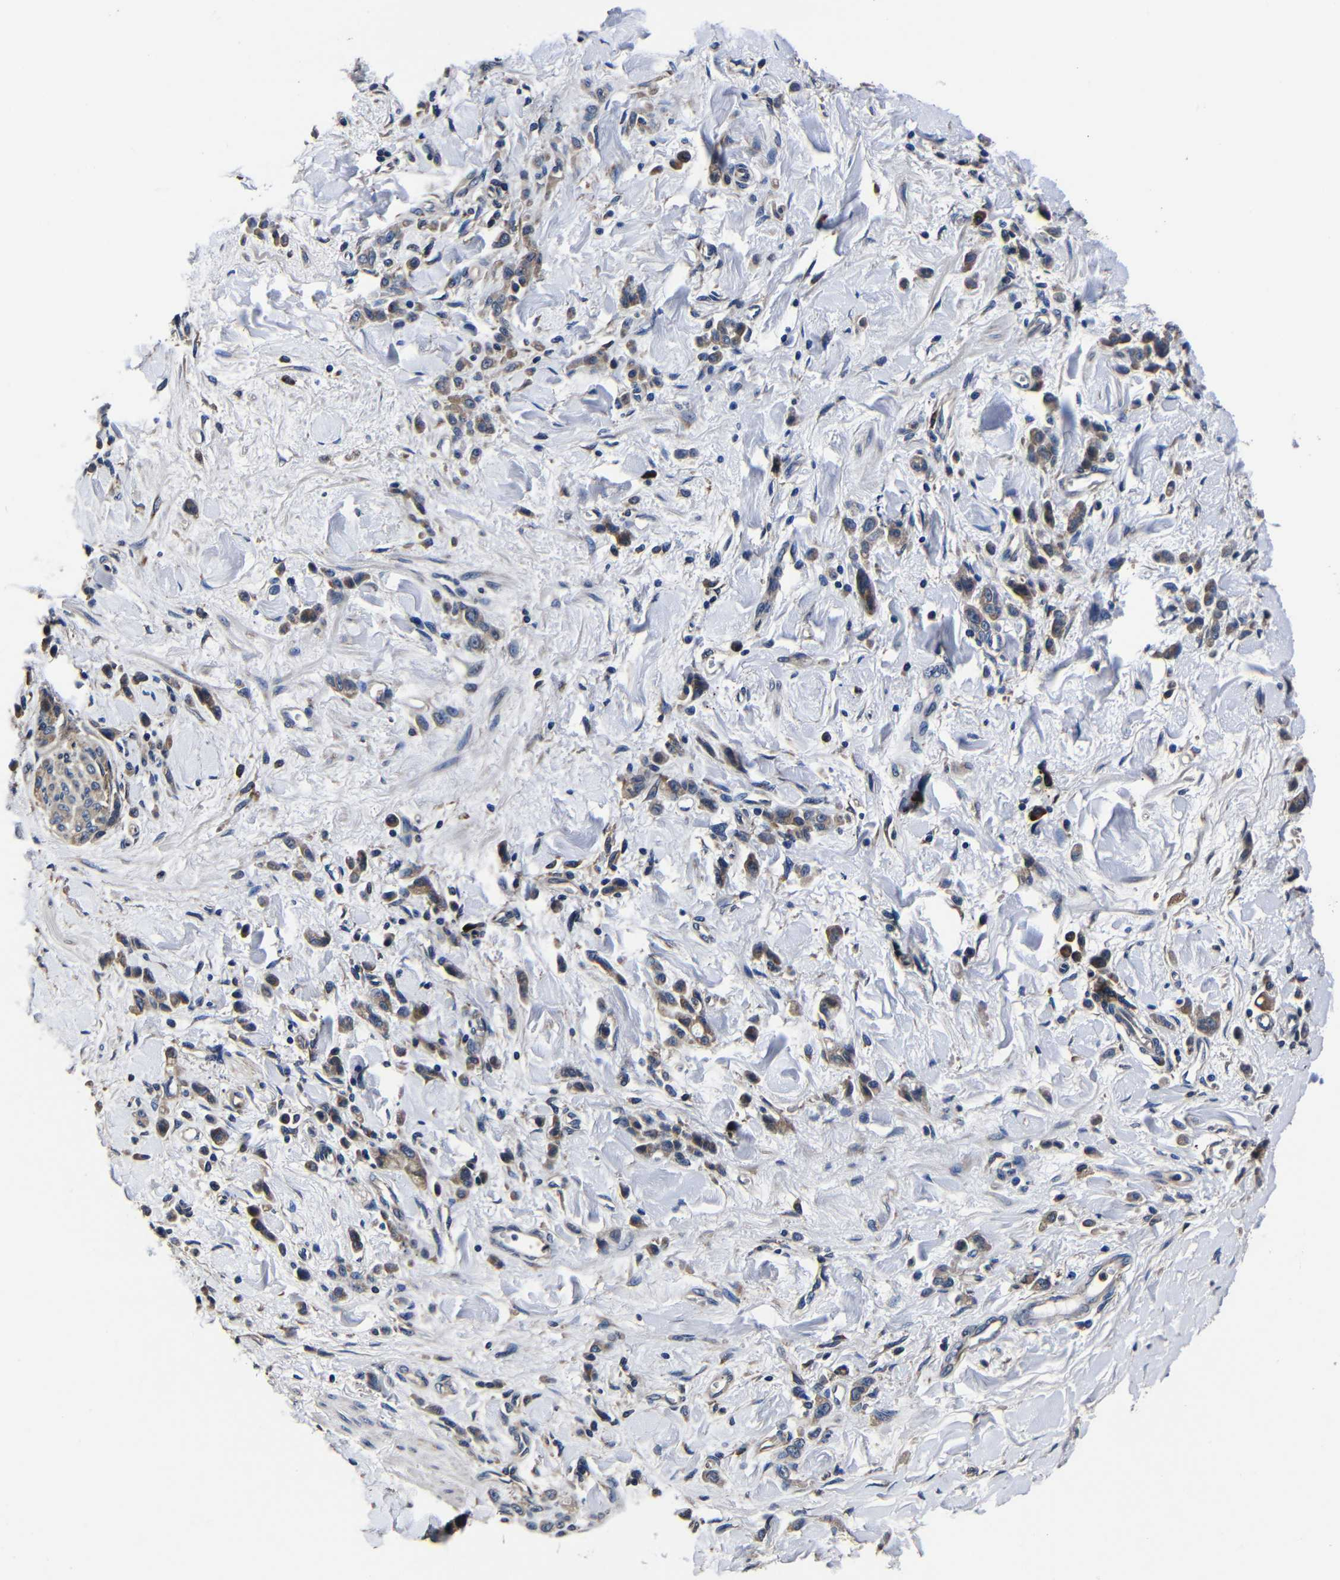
{"staining": {"intensity": "weak", "quantity": "25%-75%", "location": "cytoplasmic/membranous"}, "tissue": "stomach cancer", "cell_type": "Tumor cells", "image_type": "cancer", "snomed": [{"axis": "morphology", "description": "Normal tissue, NOS"}, {"axis": "morphology", "description": "Adenocarcinoma, NOS"}, {"axis": "topography", "description": "Stomach"}], "caption": "Adenocarcinoma (stomach) stained with a brown dye shows weak cytoplasmic/membranous positive expression in approximately 25%-75% of tumor cells.", "gene": "SCN9A", "patient": {"sex": "male", "age": 82}}